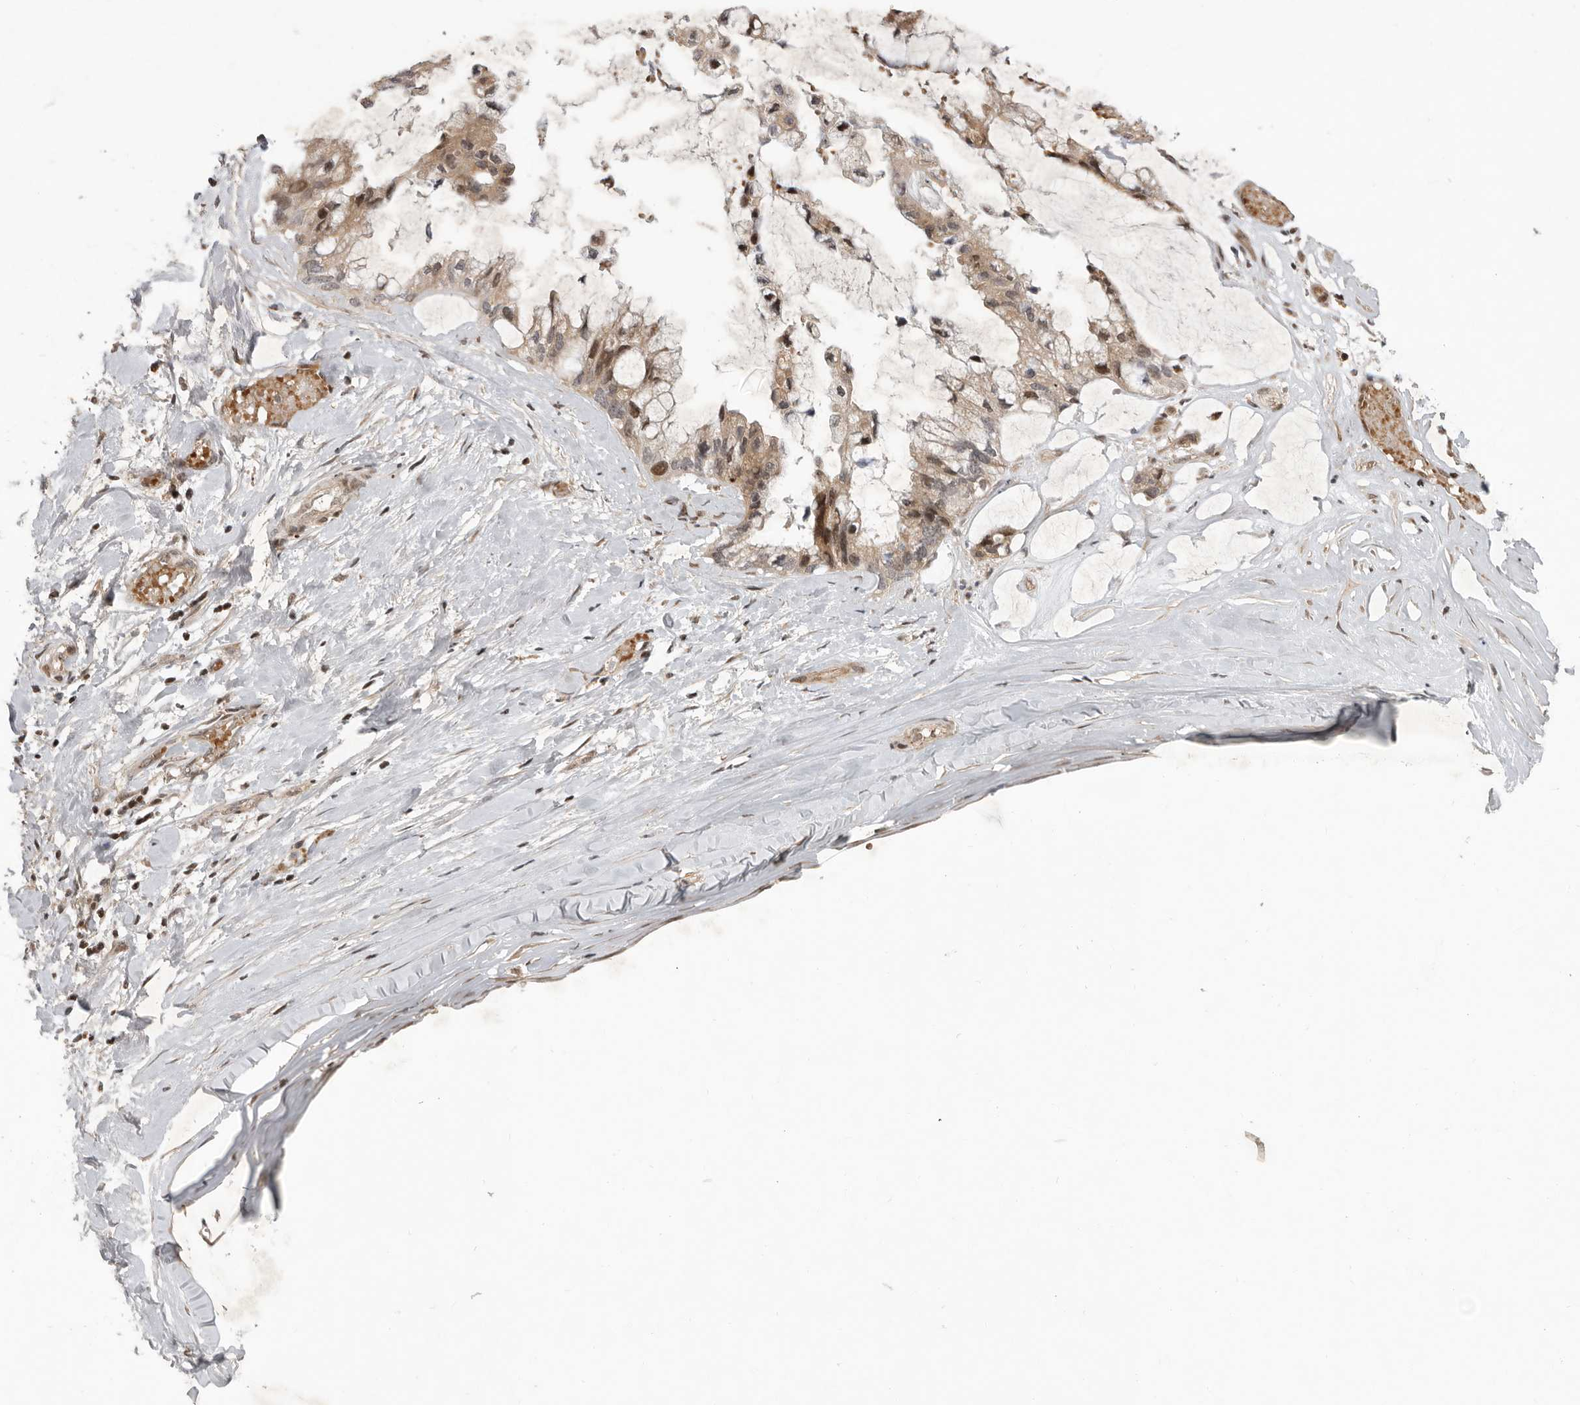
{"staining": {"intensity": "moderate", "quantity": ">75%", "location": "cytoplasmic/membranous,nuclear"}, "tissue": "ovarian cancer", "cell_type": "Tumor cells", "image_type": "cancer", "snomed": [{"axis": "morphology", "description": "Cystadenocarcinoma, mucinous, NOS"}, {"axis": "topography", "description": "Ovary"}], "caption": "IHC photomicrograph of neoplastic tissue: human ovarian mucinous cystadenocarcinoma stained using immunohistochemistry displays medium levels of moderate protein expression localized specifically in the cytoplasmic/membranous and nuclear of tumor cells, appearing as a cytoplasmic/membranous and nuclear brown color.", "gene": "RABIF", "patient": {"sex": "female", "age": 39}}